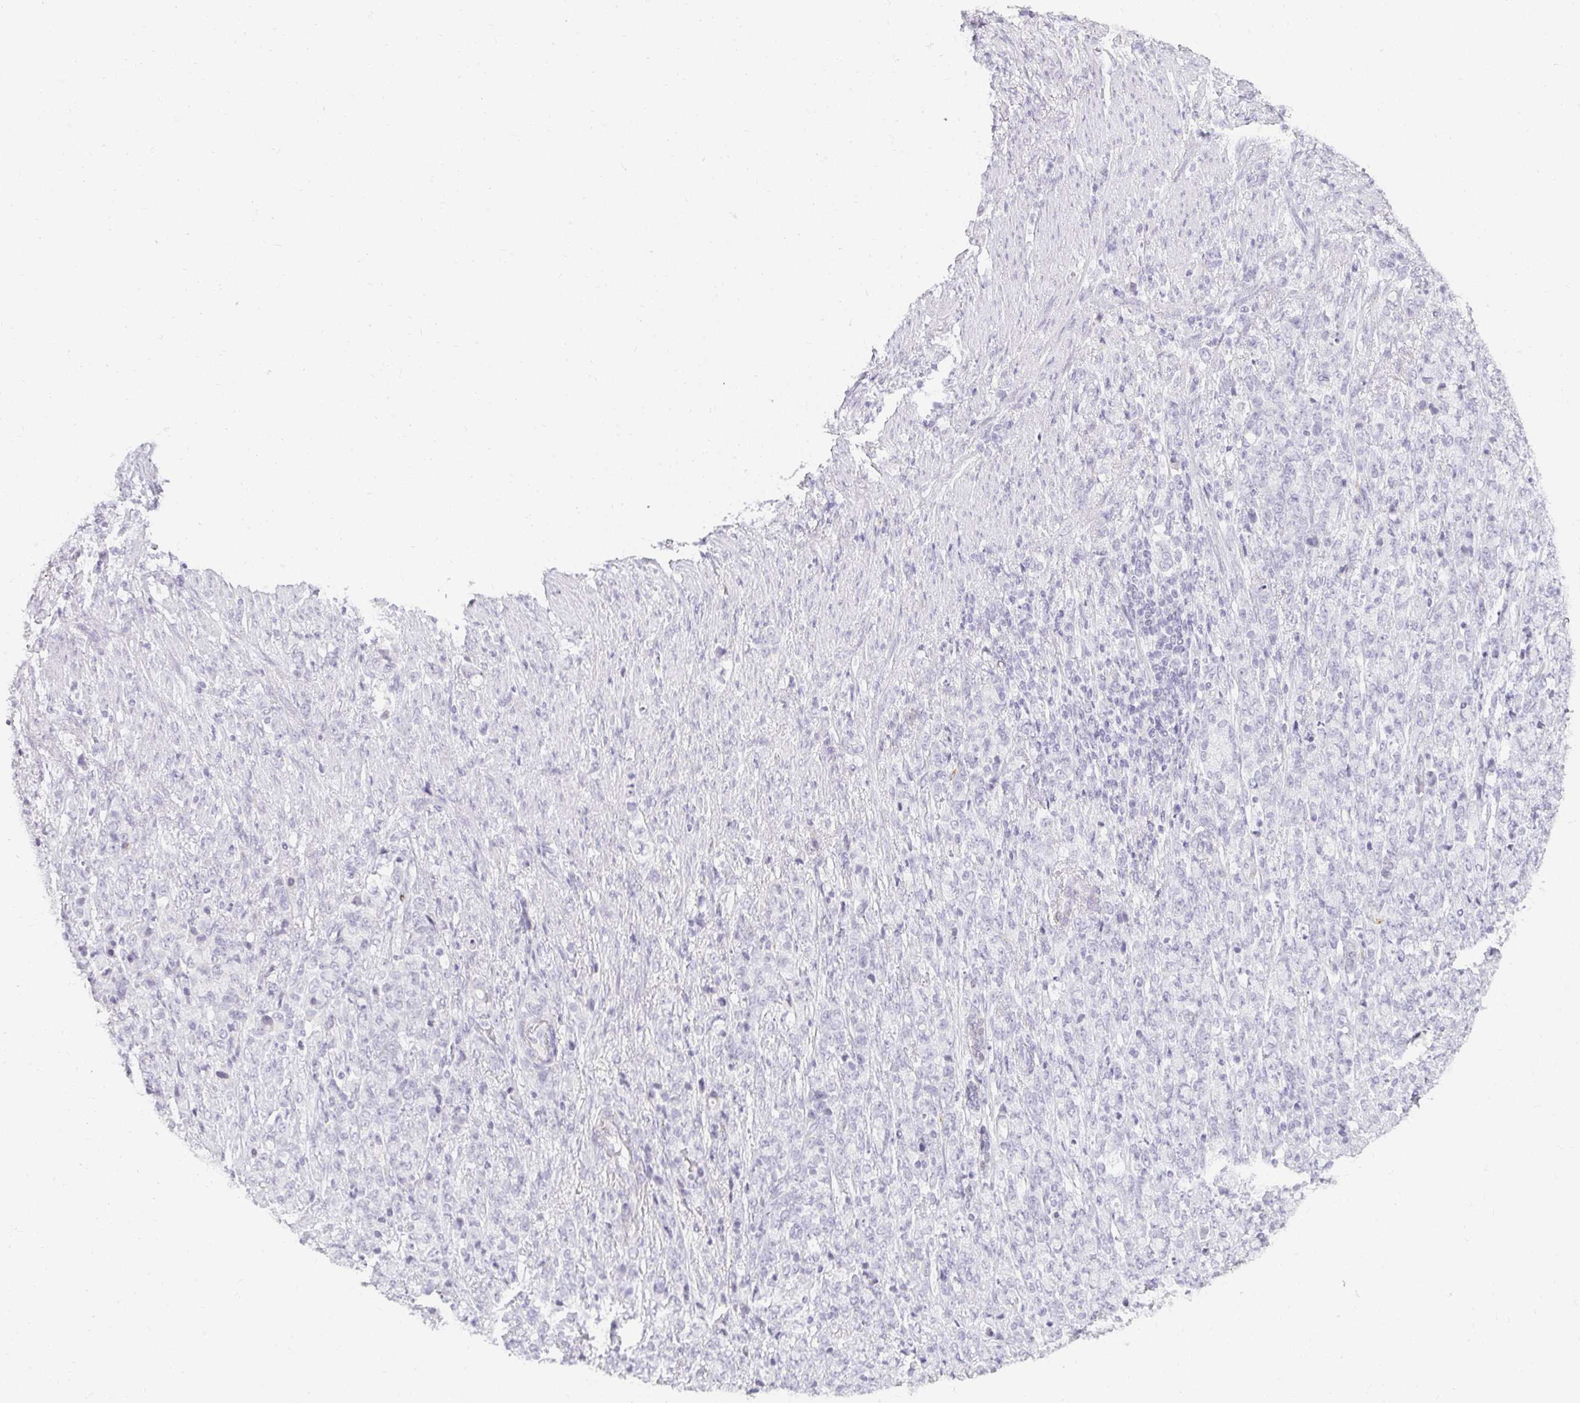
{"staining": {"intensity": "negative", "quantity": "none", "location": "none"}, "tissue": "stomach cancer", "cell_type": "Tumor cells", "image_type": "cancer", "snomed": [{"axis": "morphology", "description": "Adenocarcinoma, NOS"}, {"axis": "topography", "description": "Stomach"}], "caption": "DAB (3,3'-diaminobenzidine) immunohistochemical staining of adenocarcinoma (stomach) displays no significant expression in tumor cells.", "gene": "ACAN", "patient": {"sex": "female", "age": 79}}